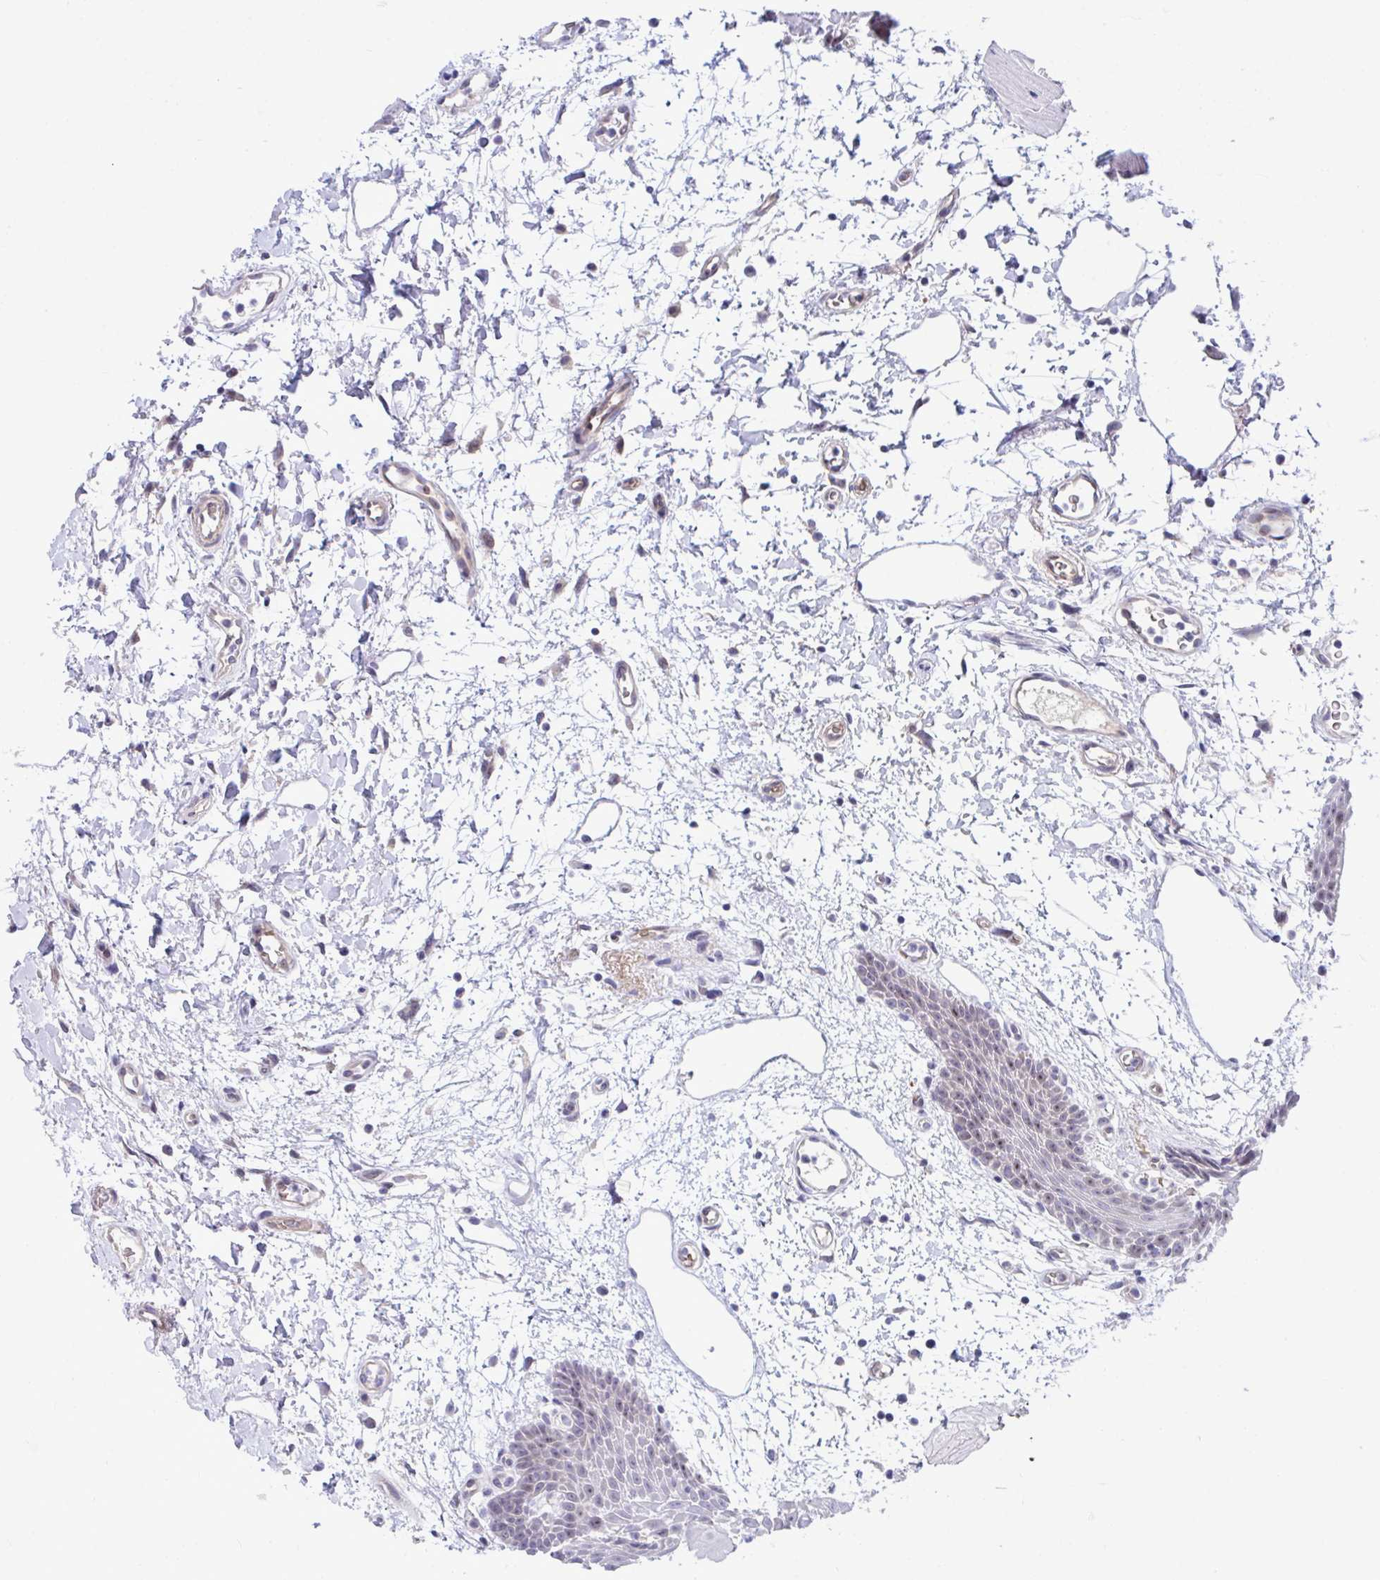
{"staining": {"intensity": "weak", "quantity": "25%-75%", "location": "nuclear"}, "tissue": "oral mucosa", "cell_type": "Squamous epithelial cells", "image_type": "normal", "snomed": [{"axis": "morphology", "description": "Normal tissue, NOS"}, {"axis": "topography", "description": "Oral tissue"}], "caption": "Immunohistochemistry (IHC) micrograph of normal oral mucosa: human oral mucosa stained using IHC reveals low levels of weak protein expression localized specifically in the nuclear of squamous epithelial cells, appearing as a nuclear brown color.", "gene": "CENPQ", "patient": {"sex": "female", "age": 59}}